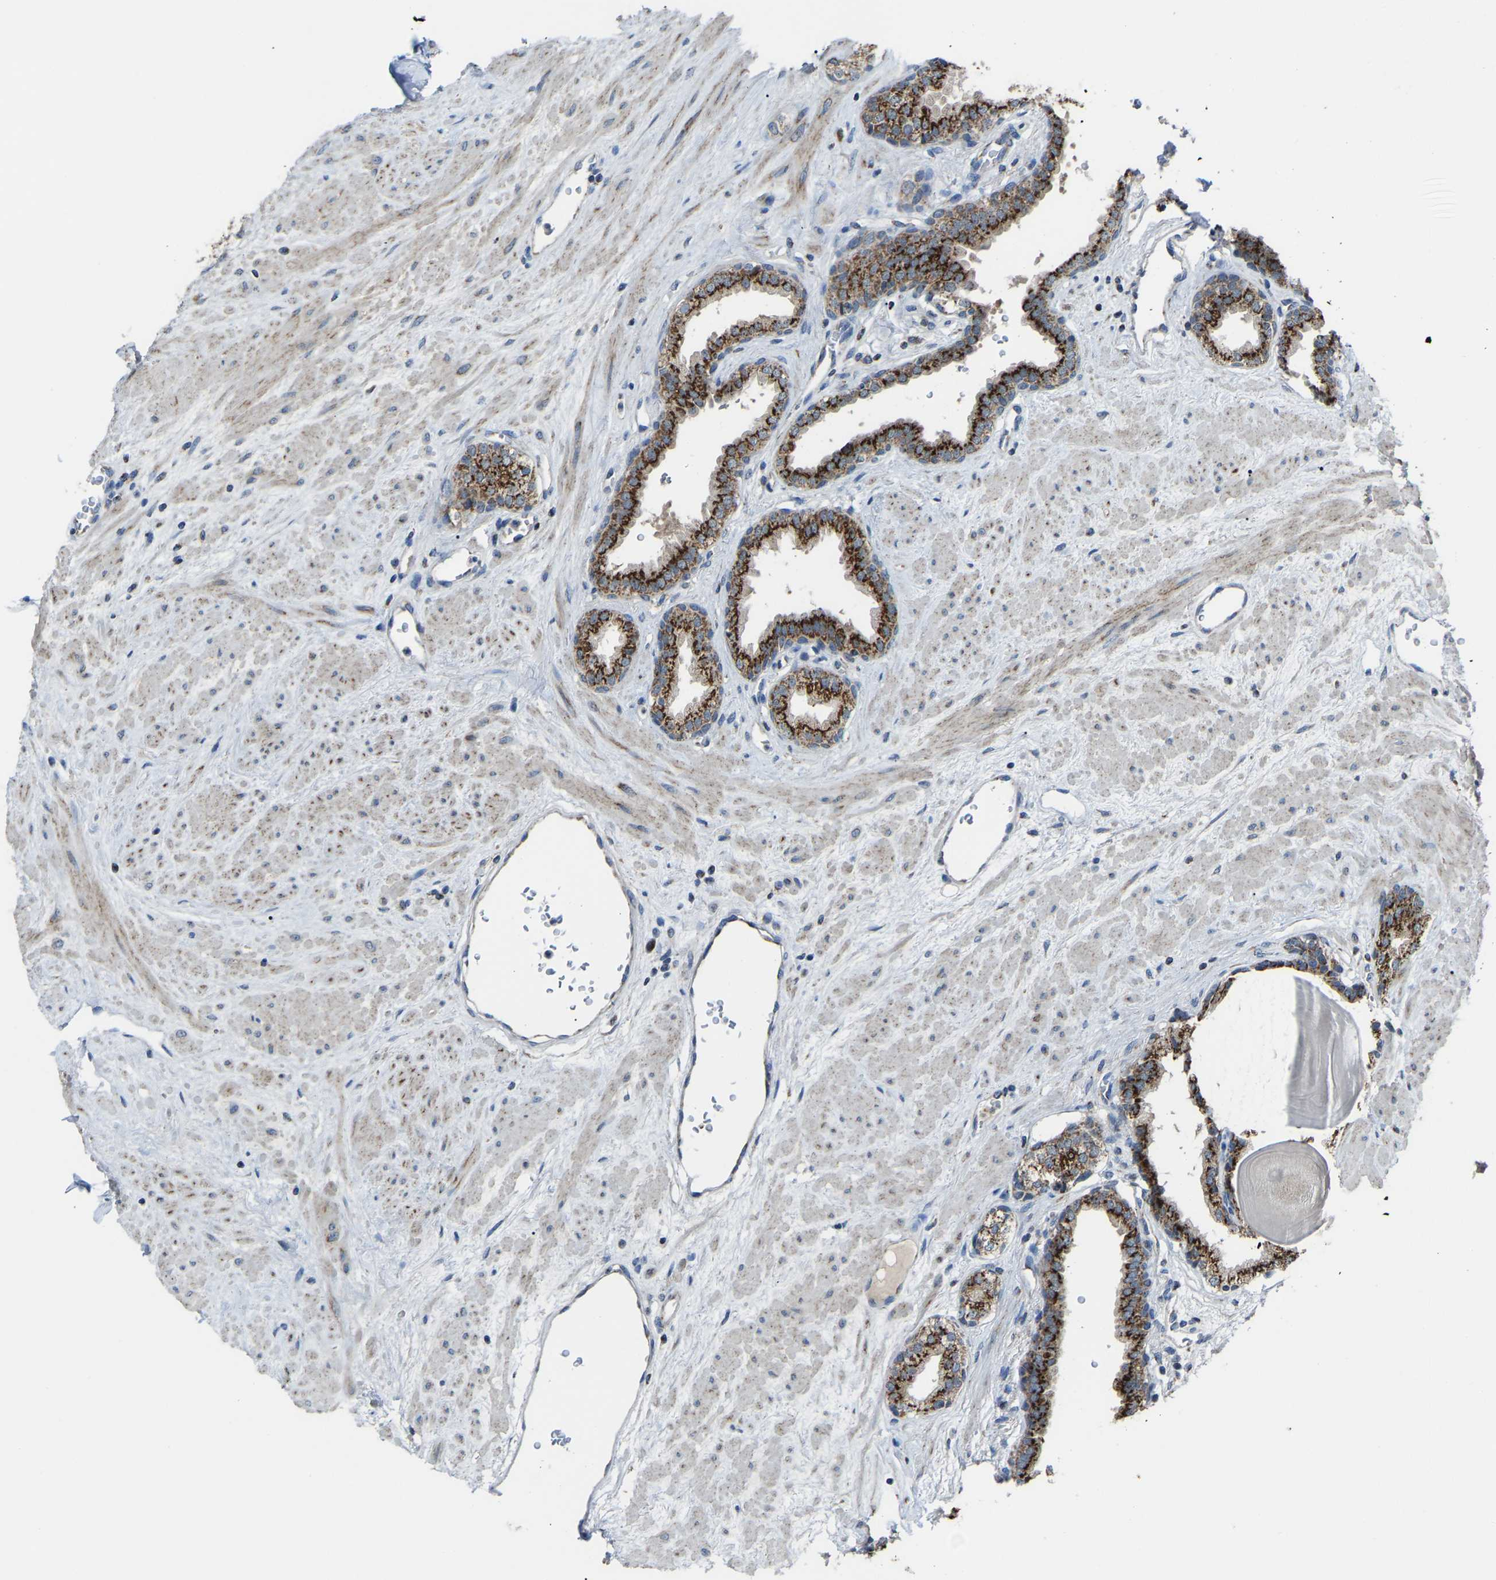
{"staining": {"intensity": "strong", "quantity": ">75%", "location": "cytoplasmic/membranous"}, "tissue": "prostate", "cell_type": "Glandular cells", "image_type": "normal", "snomed": [{"axis": "morphology", "description": "Normal tissue, NOS"}, {"axis": "topography", "description": "Prostate"}], "caption": "Immunohistochemistry (IHC) (DAB (3,3'-diaminobenzidine)) staining of unremarkable human prostate demonstrates strong cytoplasmic/membranous protein expression in about >75% of glandular cells. (Stains: DAB in brown, nuclei in blue, Microscopy: brightfield microscopy at high magnification).", "gene": "CANT1", "patient": {"sex": "male", "age": 51}}